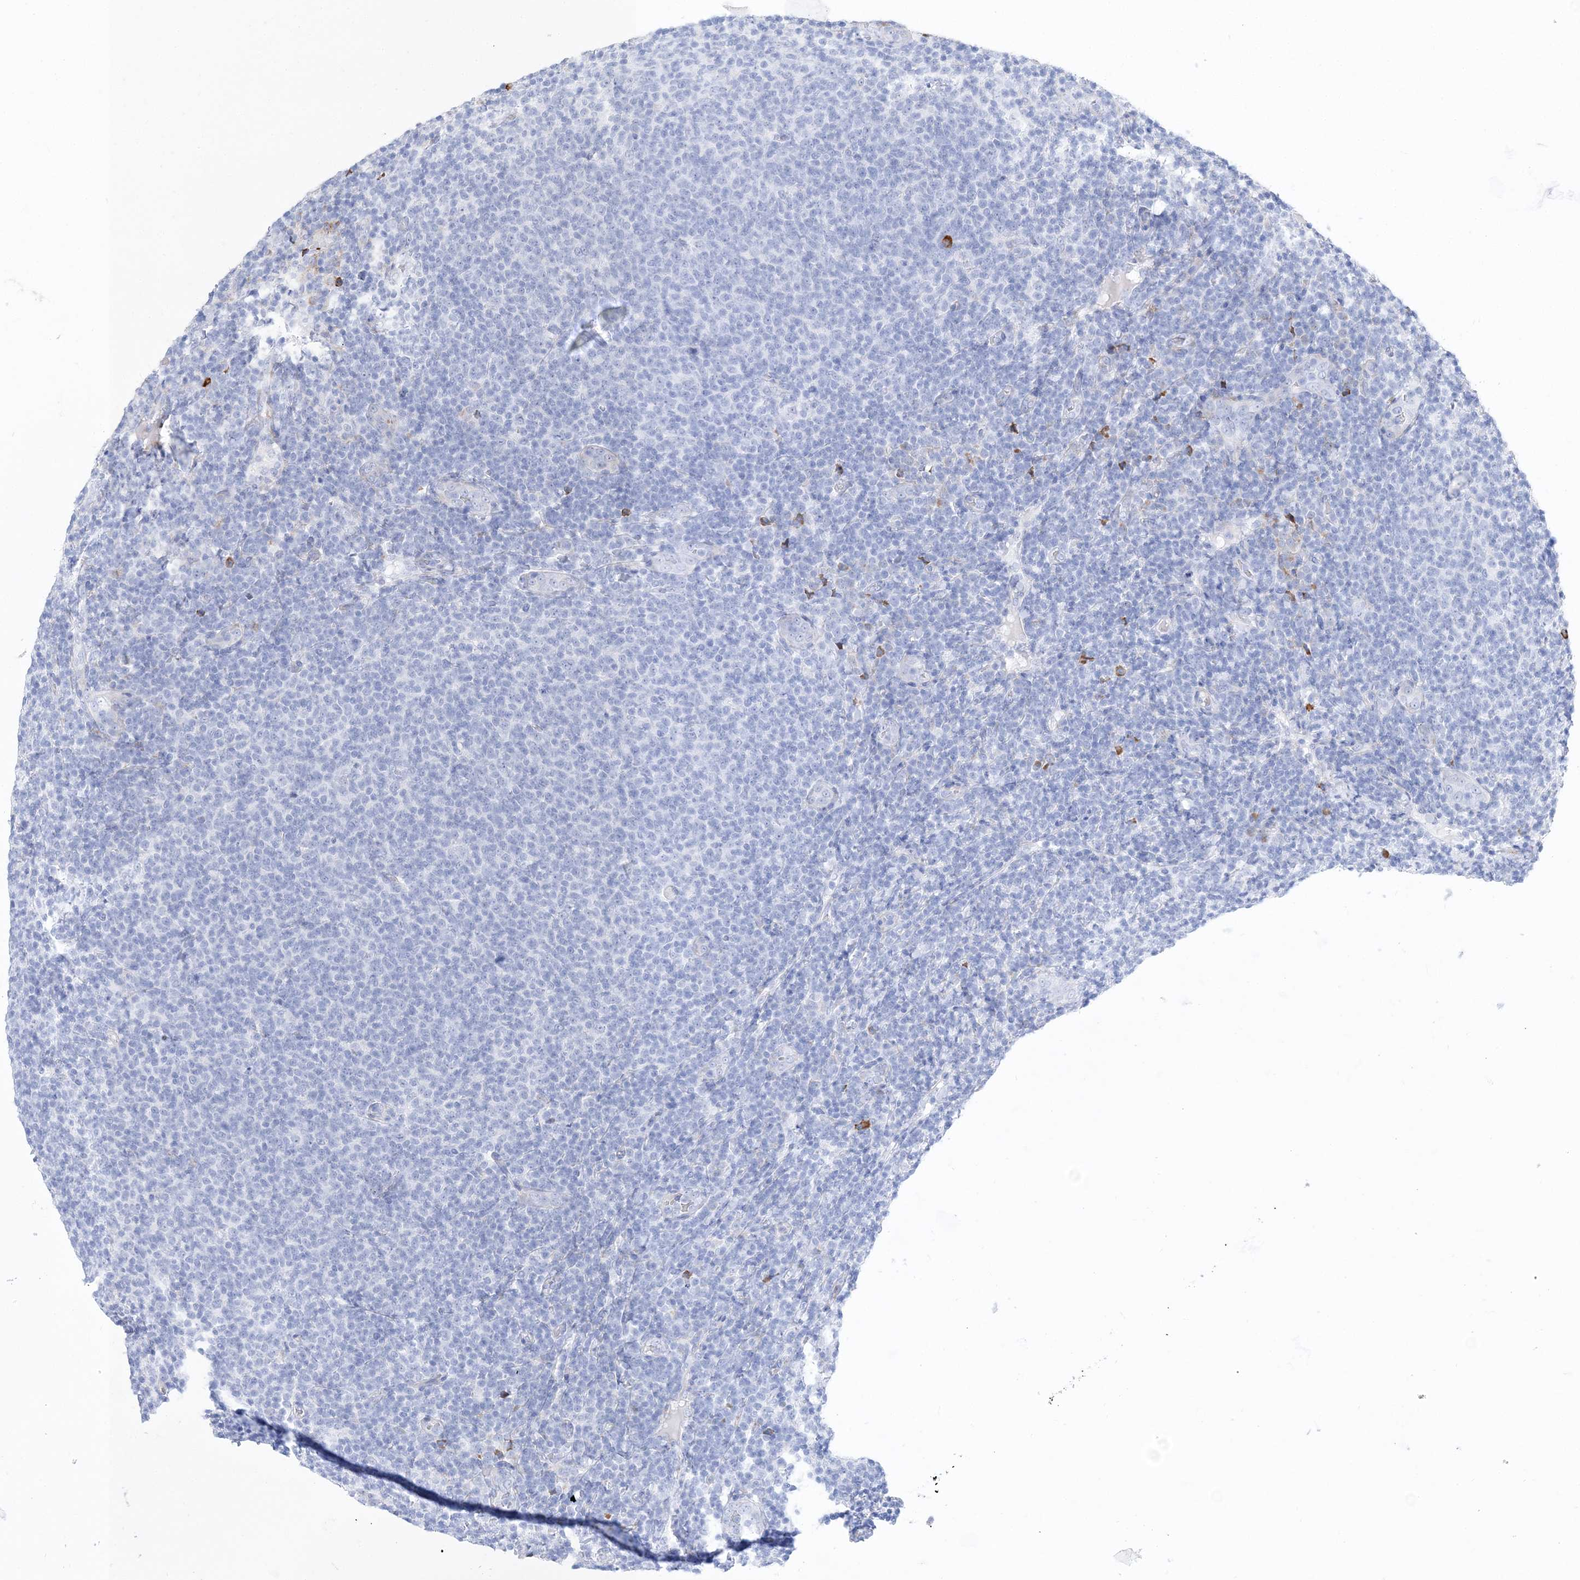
{"staining": {"intensity": "negative", "quantity": "none", "location": "none"}, "tissue": "lymphoma", "cell_type": "Tumor cells", "image_type": "cancer", "snomed": [{"axis": "morphology", "description": "Malignant lymphoma, non-Hodgkin's type, Low grade"}, {"axis": "topography", "description": "Lymph node"}], "caption": "IHC image of neoplastic tissue: human lymphoma stained with DAB (3,3'-diaminobenzidine) demonstrates no significant protein positivity in tumor cells. (DAB immunohistochemistry (IHC) with hematoxylin counter stain).", "gene": "TSPYL6", "patient": {"sex": "male", "age": 66}}